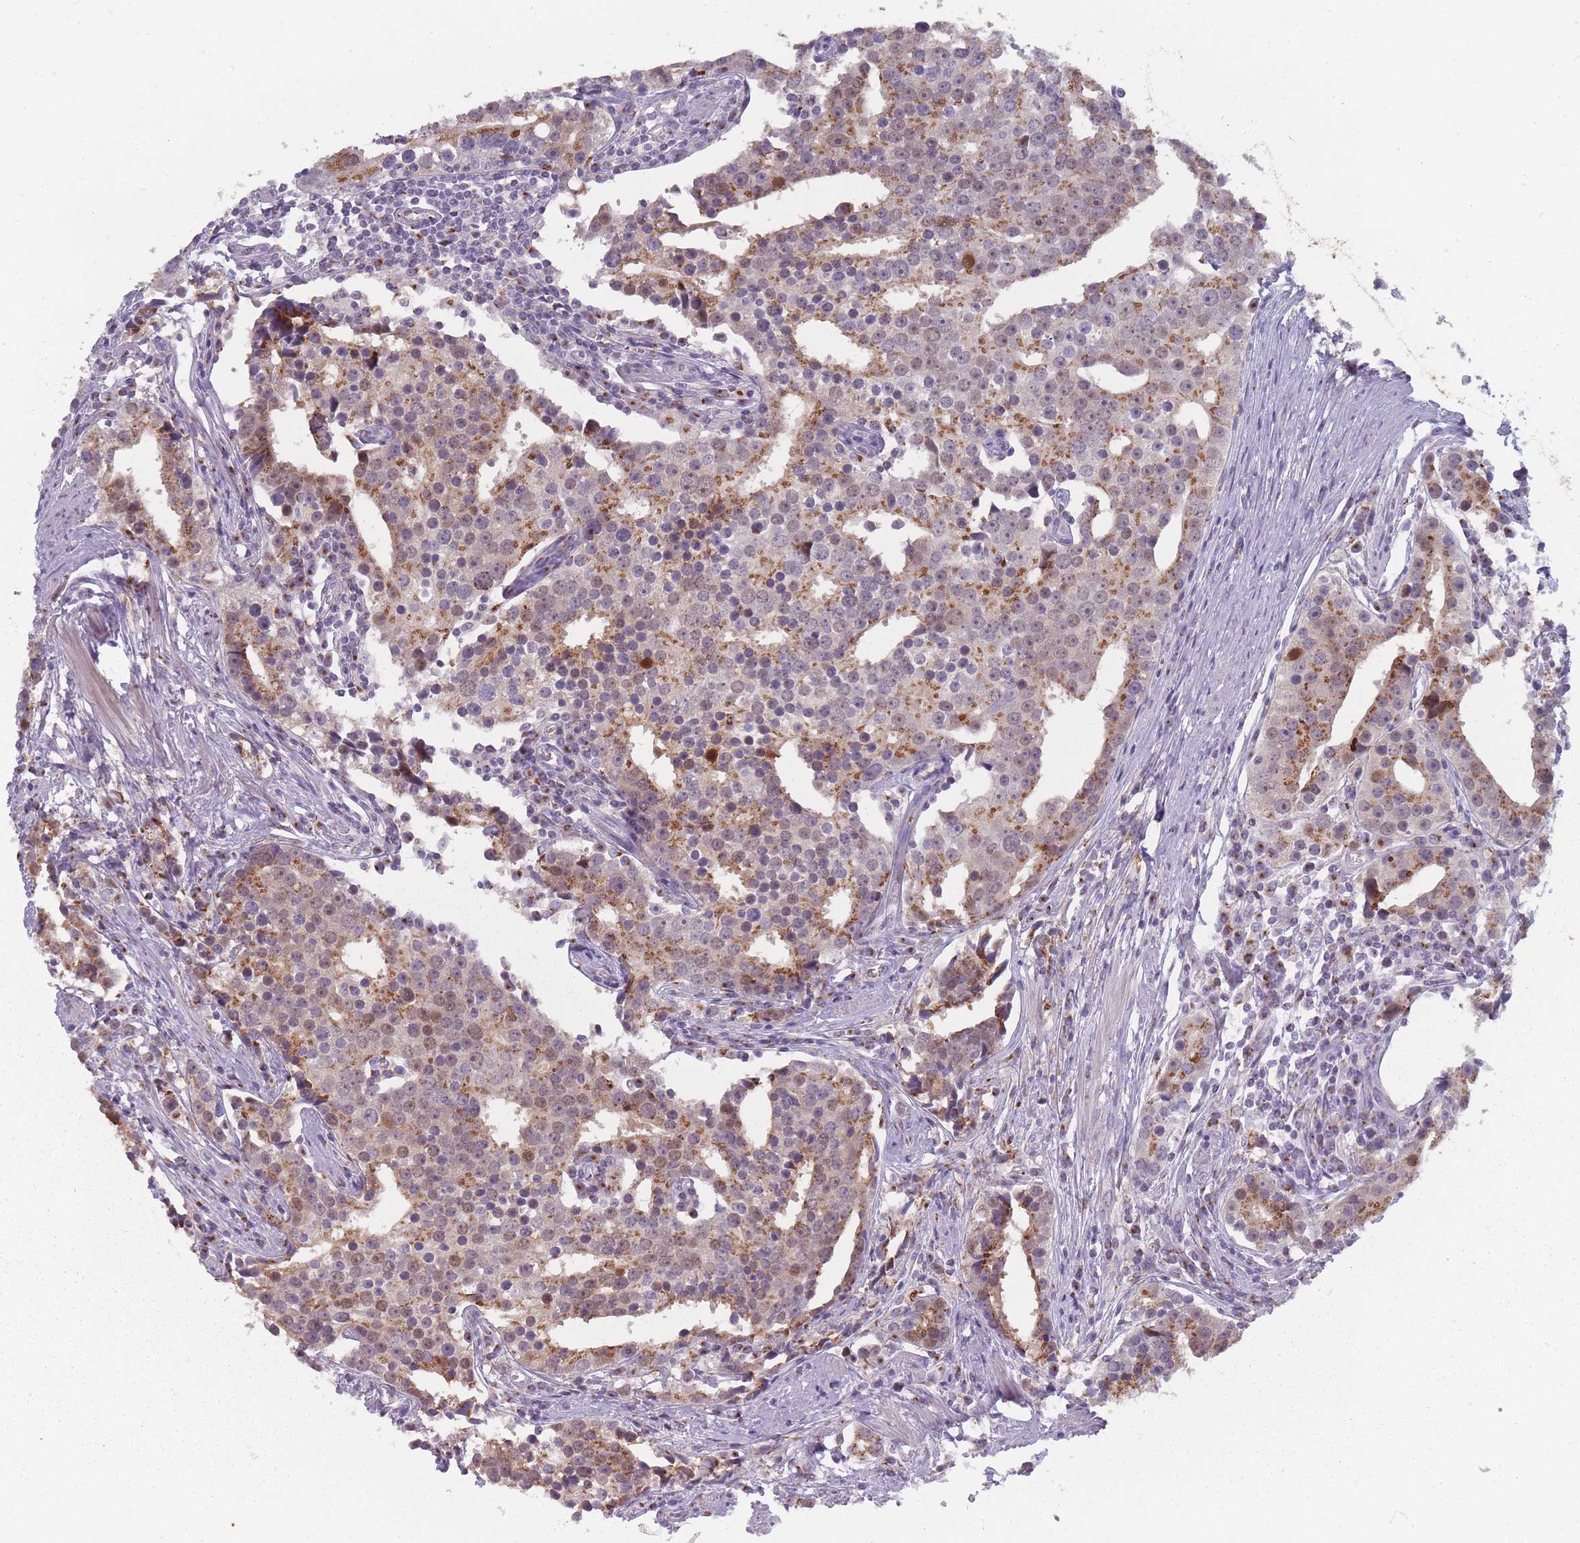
{"staining": {"intensity": "moderate", "quantity": ">75%", "location": "cytoplasmic/membranous"}, "tissue": "prostate cancer", "cell_type": "Tumor cells", "image_type": "cancer", "snomed": [{"axis": "morphology", "description": "Adenocarcinoma, High grade"}, {"axis": "topography", "description": "Prostate"}], "caption": "Protein positivity by IHC demonstrates moderate cytoplasmic/membranous staining in about >75% of tumor cells in prostate cancer (adenocarcinoma (high-grade)).", "gene": "MAN1B1", "patient": {"sex": "male", "age": 71}}